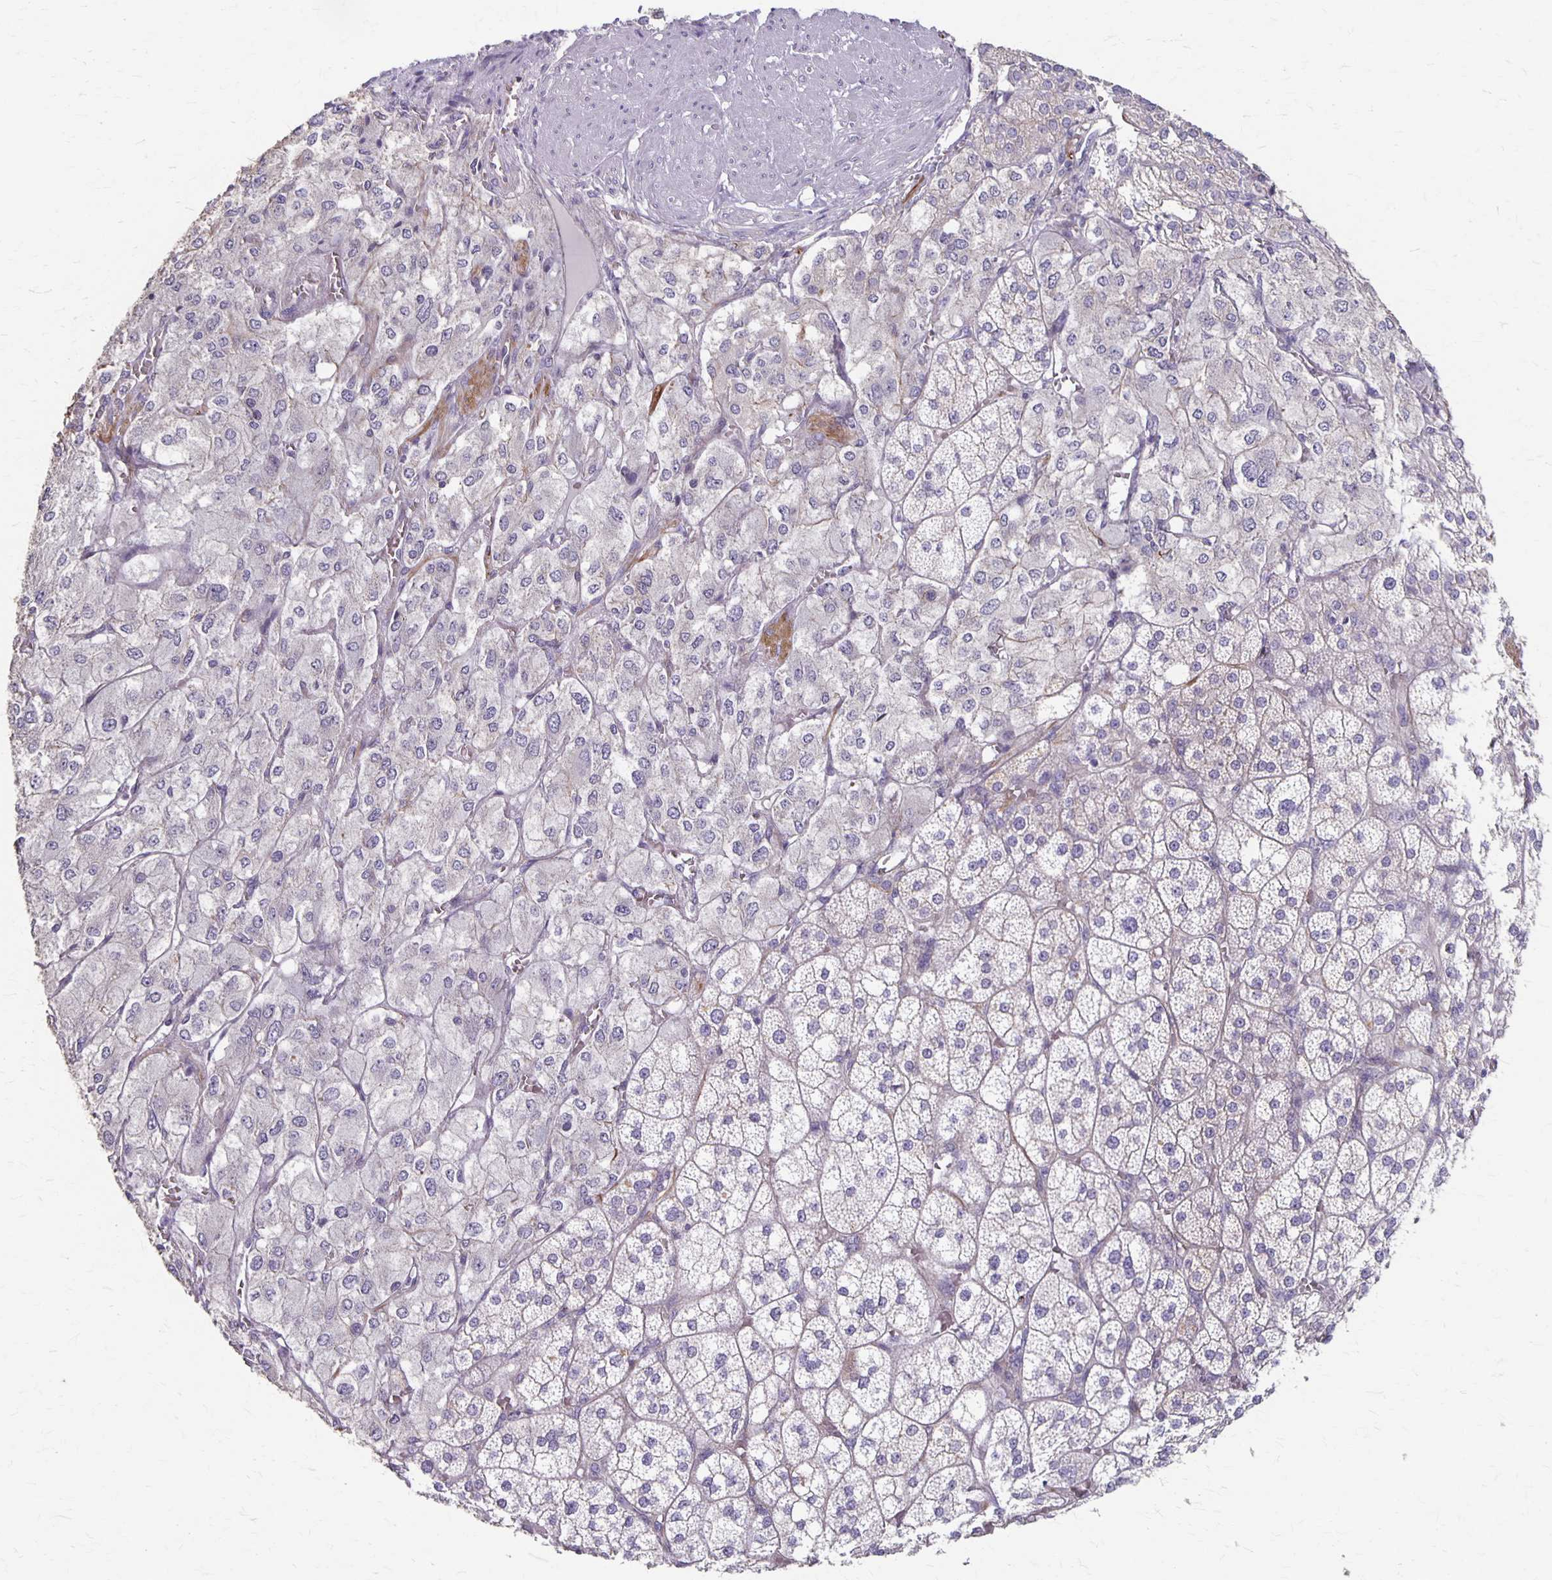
{"staining": {"intensity": "weak", "quantity": "25%-75%", "location": "cytoplasmic/membranous"}, "tissue": "adrenal gland", "cell_type": "Glandular cells", "image_type": "normal", "snomed": [{"axis": "morphology", "description": "Normal tissue, NOS"}, {"axis": "topography", "description": "Adrenal gland"}], "caption": "The micrograph reveals immunohistochemical staining of unremarkable adrenal gland. There is weak cytoplasmic/membranous positivity is seen in approximately 25%-75% of glandular cells. (DAB (3,3'-diaminobenzidine) IHC with brightfield microscopy, high magnification).", "gene": "PPP1R3E", "patient": {"sex": "female", "age": 60}}